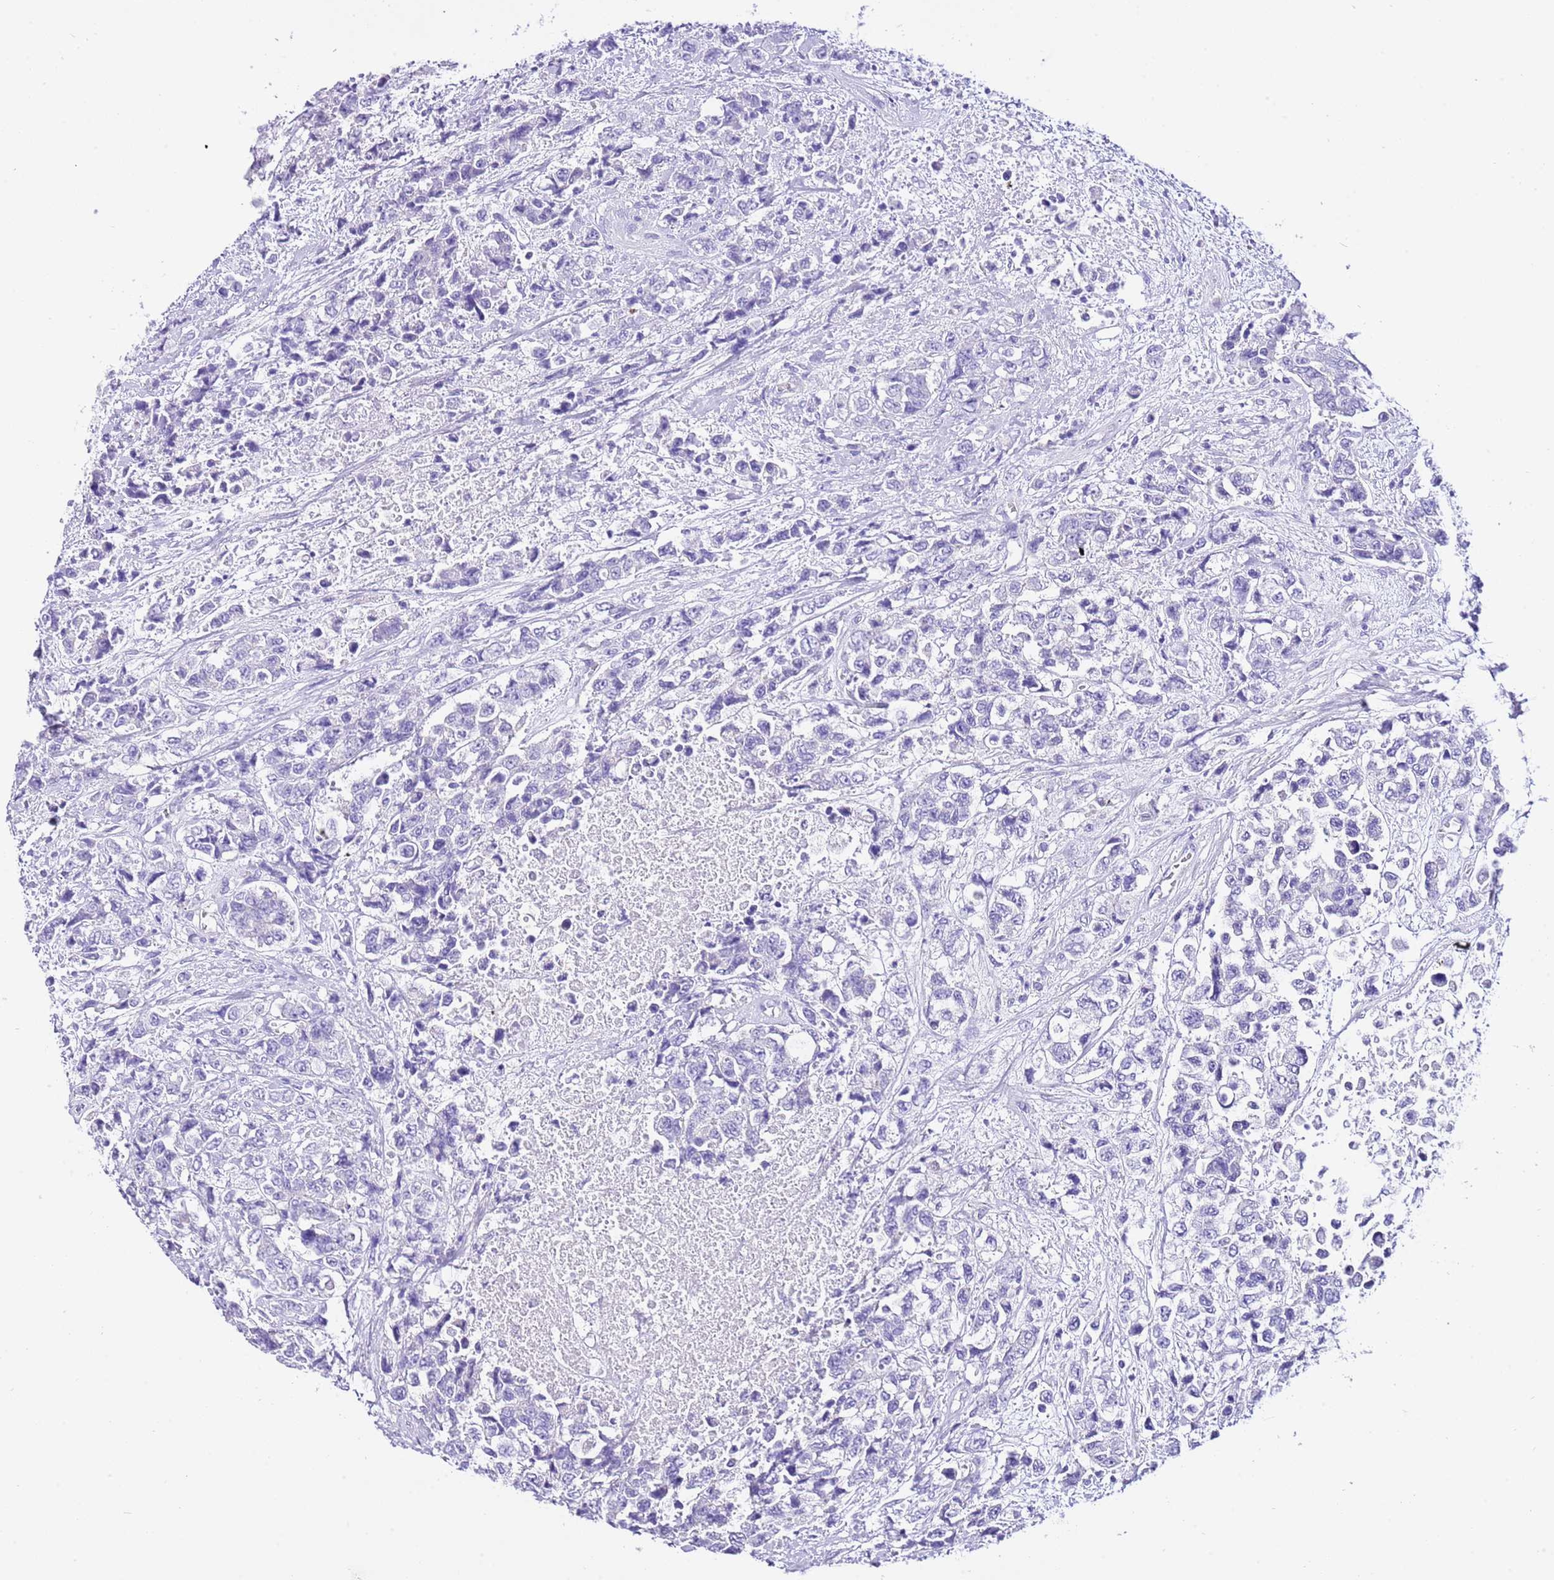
{"staining": {"intensity": "negative", "quantity": "none", "location": "none"}, "tissue": "urothelial cancer", "cell_type": "Tumor cells", "image_type": "cancer", "snomed": [{"axis": "morphology", "description": "Urothelial carcinoma, High grade"}, {"axis": "topography", "description": "Urinary bladder"}], "caption": "A photomicrograph of human urothelial carcinoma (high-grade) is negative for staining in tumor cells.", "gene": "BHLHA15", "patient": {"sex": "female", "age": 78}}